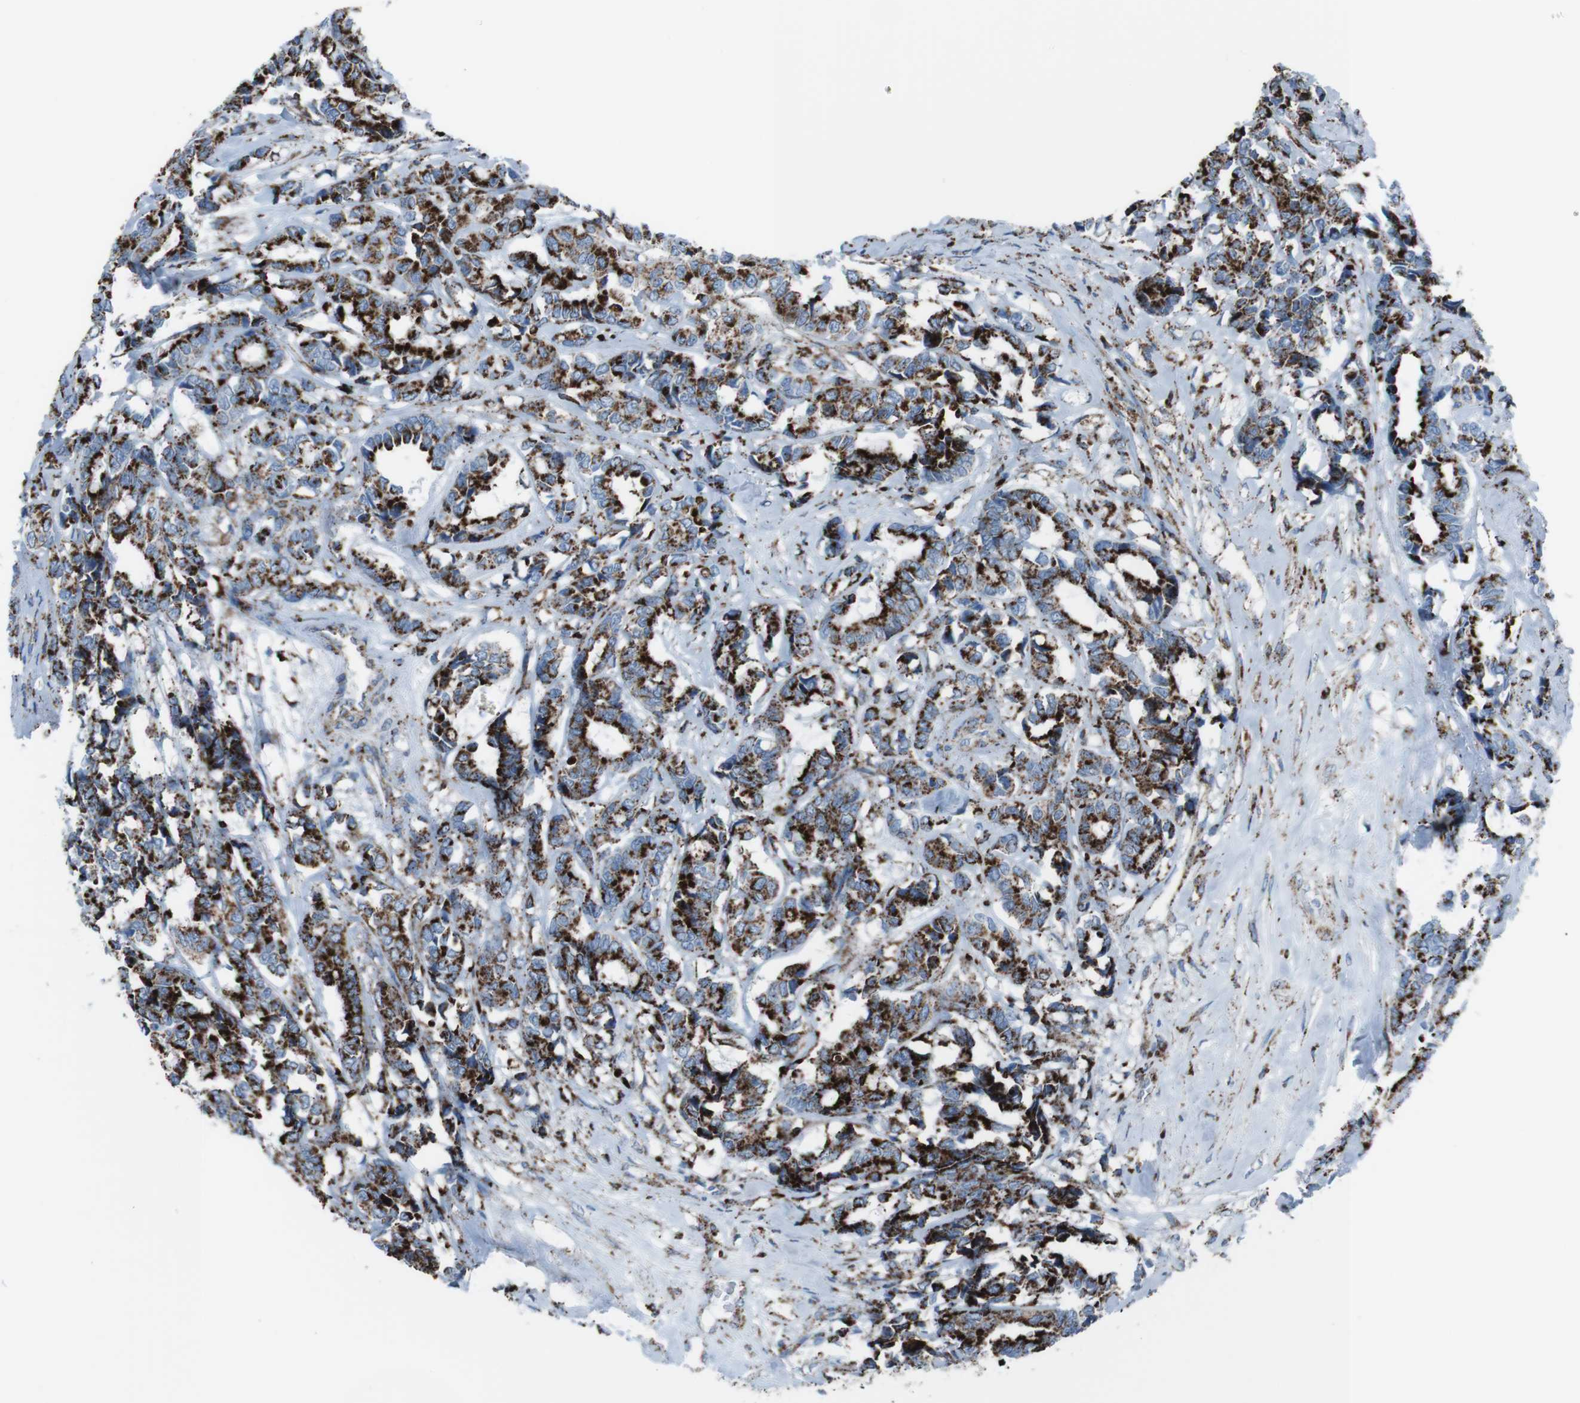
{"staining": {"intensity": "strong", "quantity": ">75%", "location": "cytoplasmic/membranous"}, "tissue": "breast cancer", "cell_type": "Tumor cells", "image_type": "cancer", "snomed": [{"axis": "morphology", "description": "Duct carcinoma"}, {"axis": "topography", "description": "Breast"}], "caption": "Tumor cells demonstrate strong cytoplasmic/membranous staining in about >75% of cells in breast cancer (intraductal carcinoma).", "gene": "SCARB2", "patient": {"sex": "female", "age": 87}}